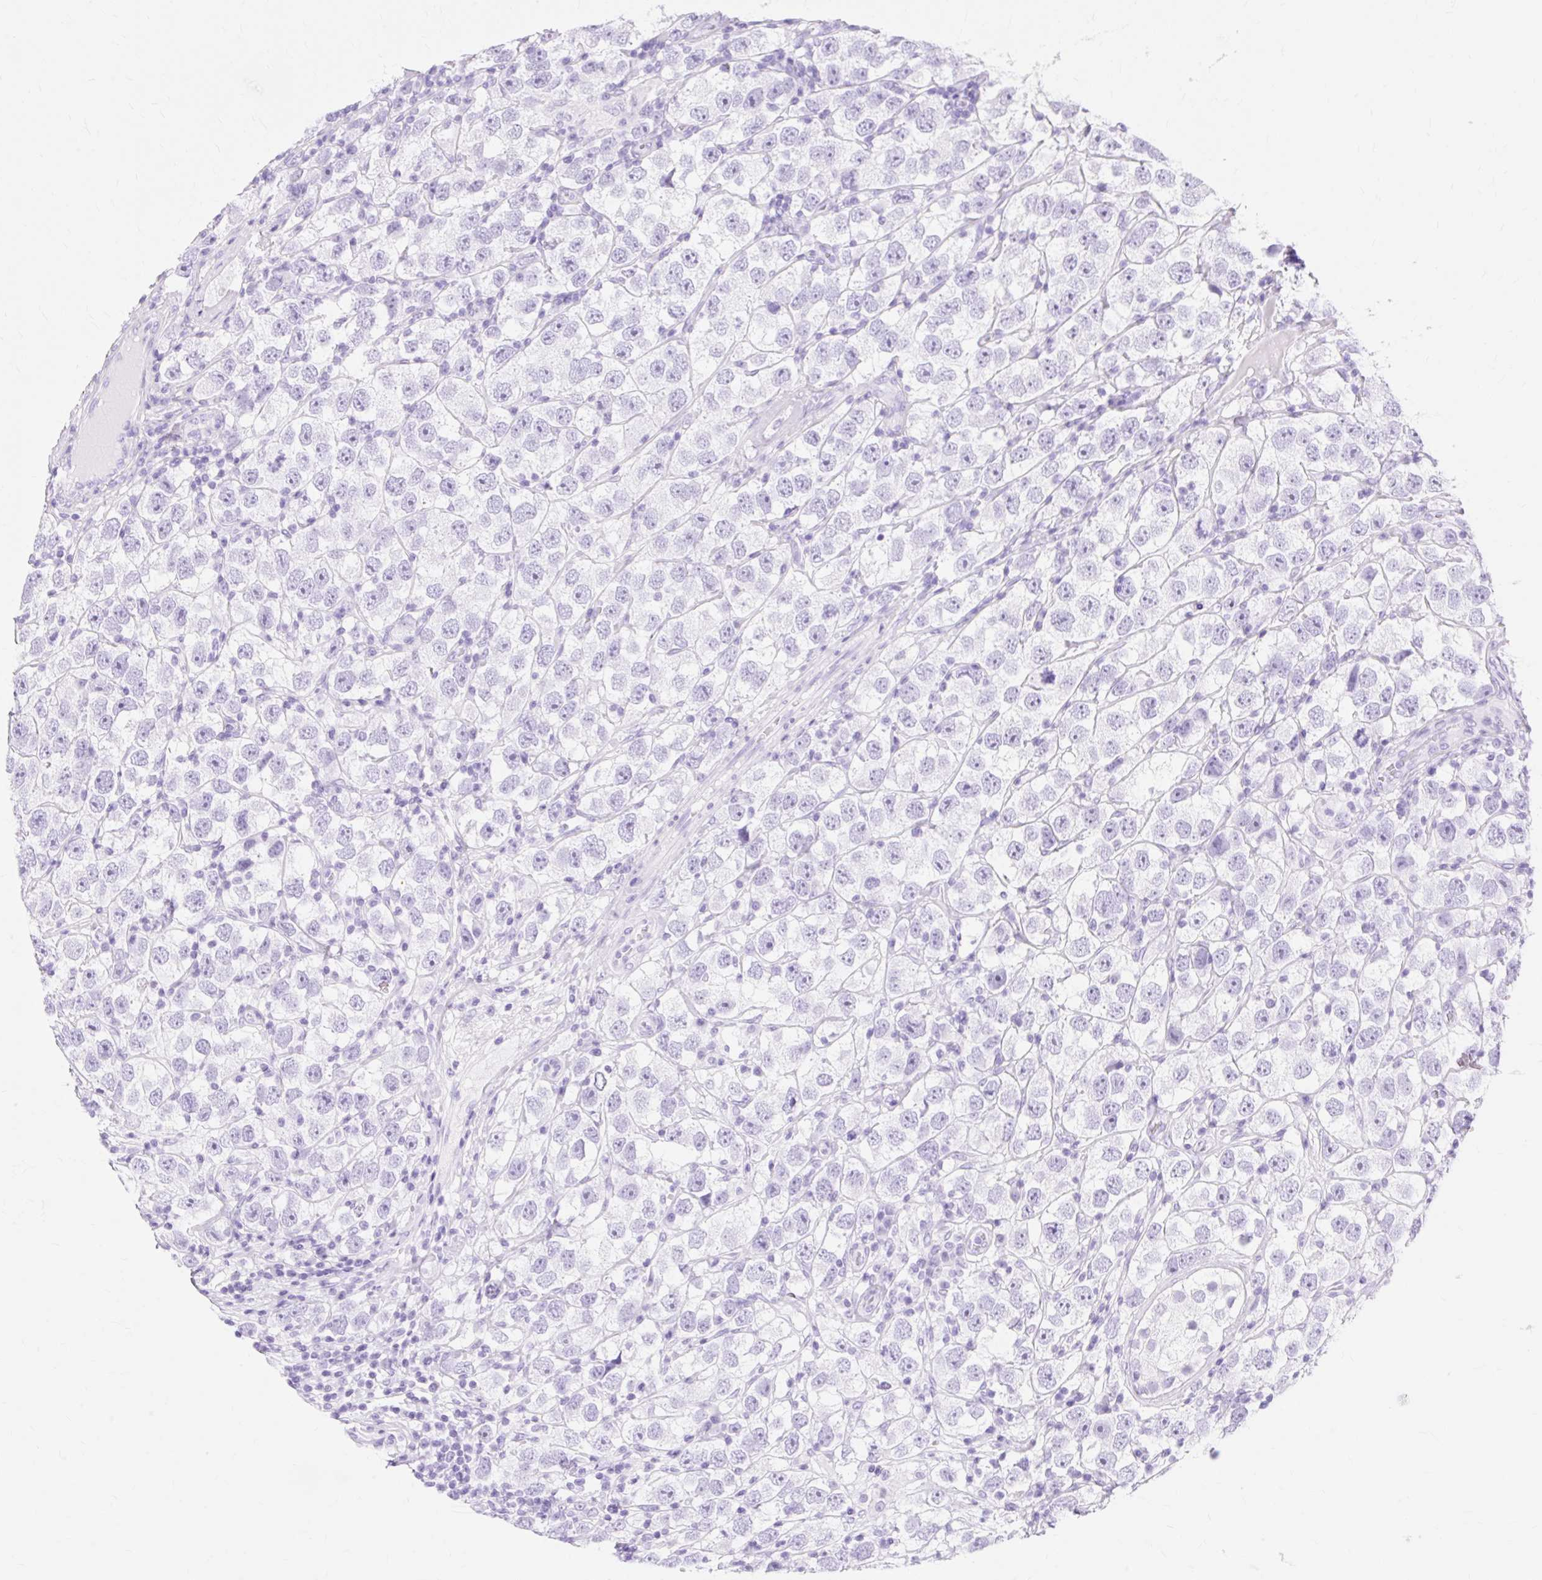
{"staining": {"intensity": "negative", "quantity": "none", "location": "none"}, "tissue": "testis cancer", "cell_type": "Tumor cells", "image_type": "cancer", "snomed": [{"axis": "morphology", "description": "Seminoma, NOS"}, {"axis": "topography", "description": "Testis"}], "caption": "The micrograph shows no staining of tumor cells in seminoma (testis).", "gene": "MBP", "patient": {"sex": "male", "age": 26}}